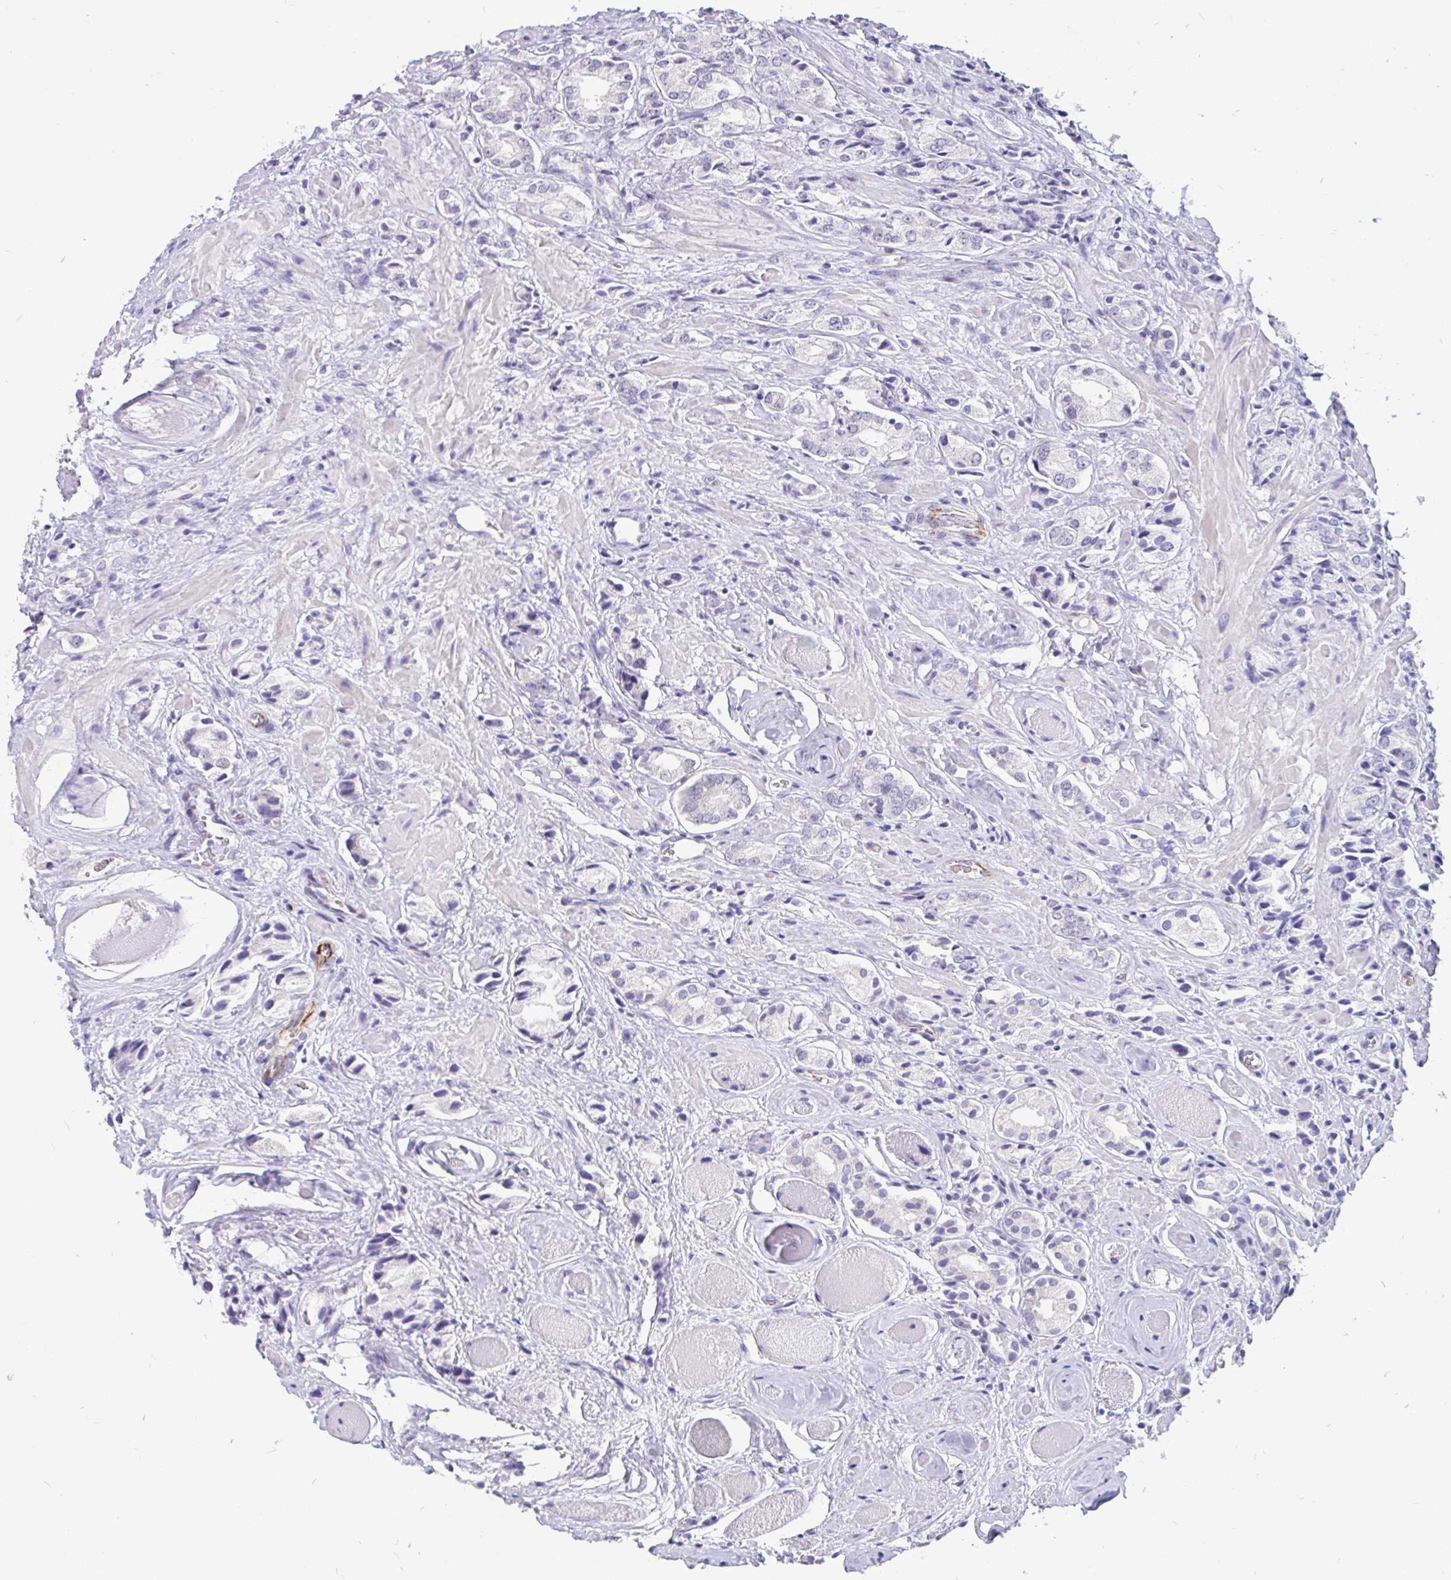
{"staining": {"intensity": "negative", "quantity": "none", "location": "none"}, "tissue": "prostate cancer", "cell_type": "Tumor cells", "image_type": "cancer", "snomed": [{"axis": "morphology", "description": "Adenocarcinoma, High grade"}, {"axis": "topography", "description": "Prostate and seminal vesicle, NOS"}], "caption": "High magnification brightfield microscopy of prostate cancer stained with DAB (brown) and counterstained with hematoxylin (blue): tumor cells show no significant positivity.", "gene": "EML5", "patient": {"sex": "male", "age": 64}}